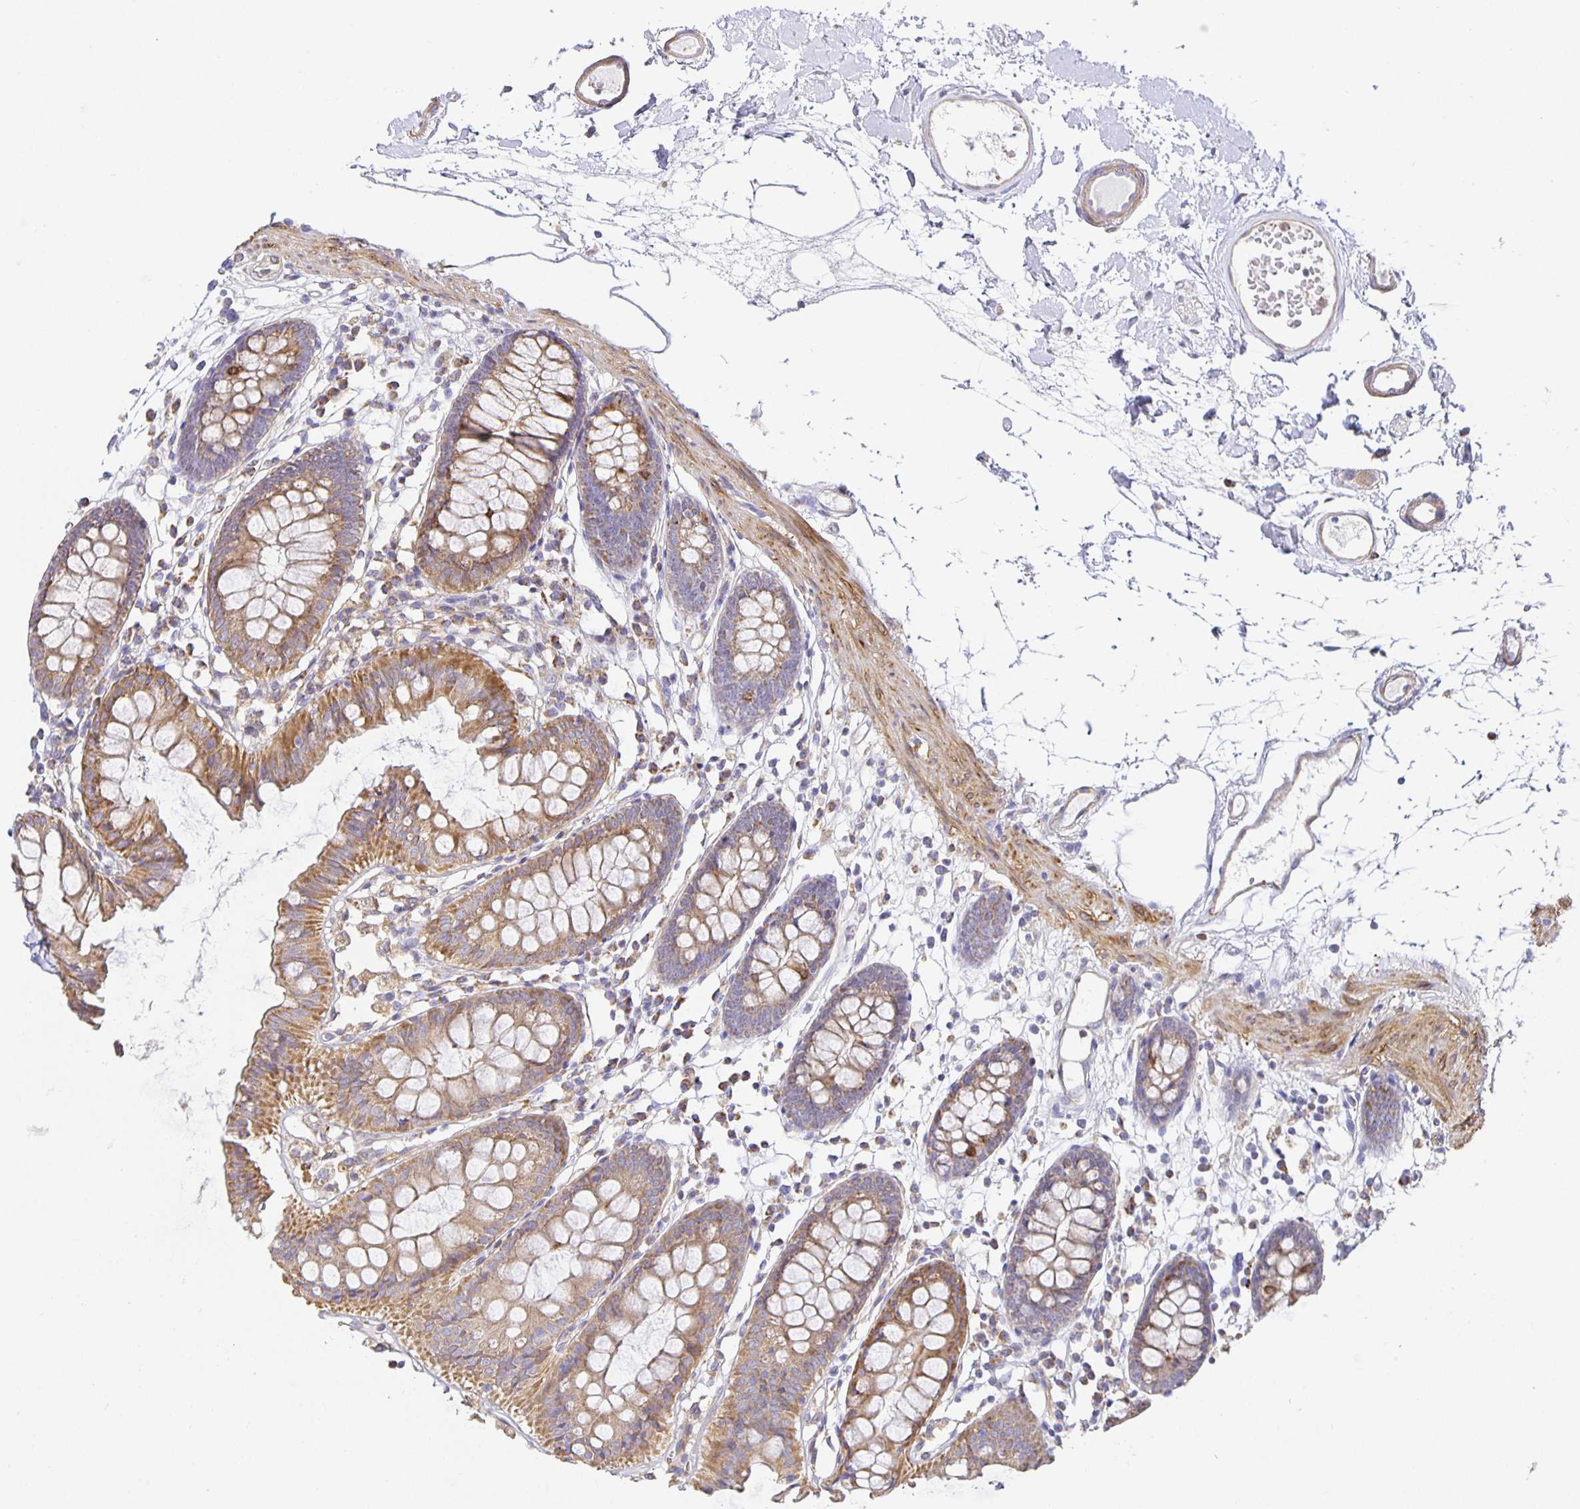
{"staining": {"intensity": "moderate", "quantity": ">75%", "location": "cytoplasmic/membranous"}, "tissue": "colon", "cell_type": "Endothelial cells", "image_type": "normal", "snomed": [{"axis": "morphology", "description": "Normal tissue, NOS"}, {"axis": "topography", "description": "Colon"}], "caption": "High-power microscopy captured an IHC micrograph of unremarkable colon, revealing moderate cytoplasmic/membranous positivity in about >75% of endothelial cells.", "gene": "FLRT3", "patient": {"sex": "female", "age": 84}}